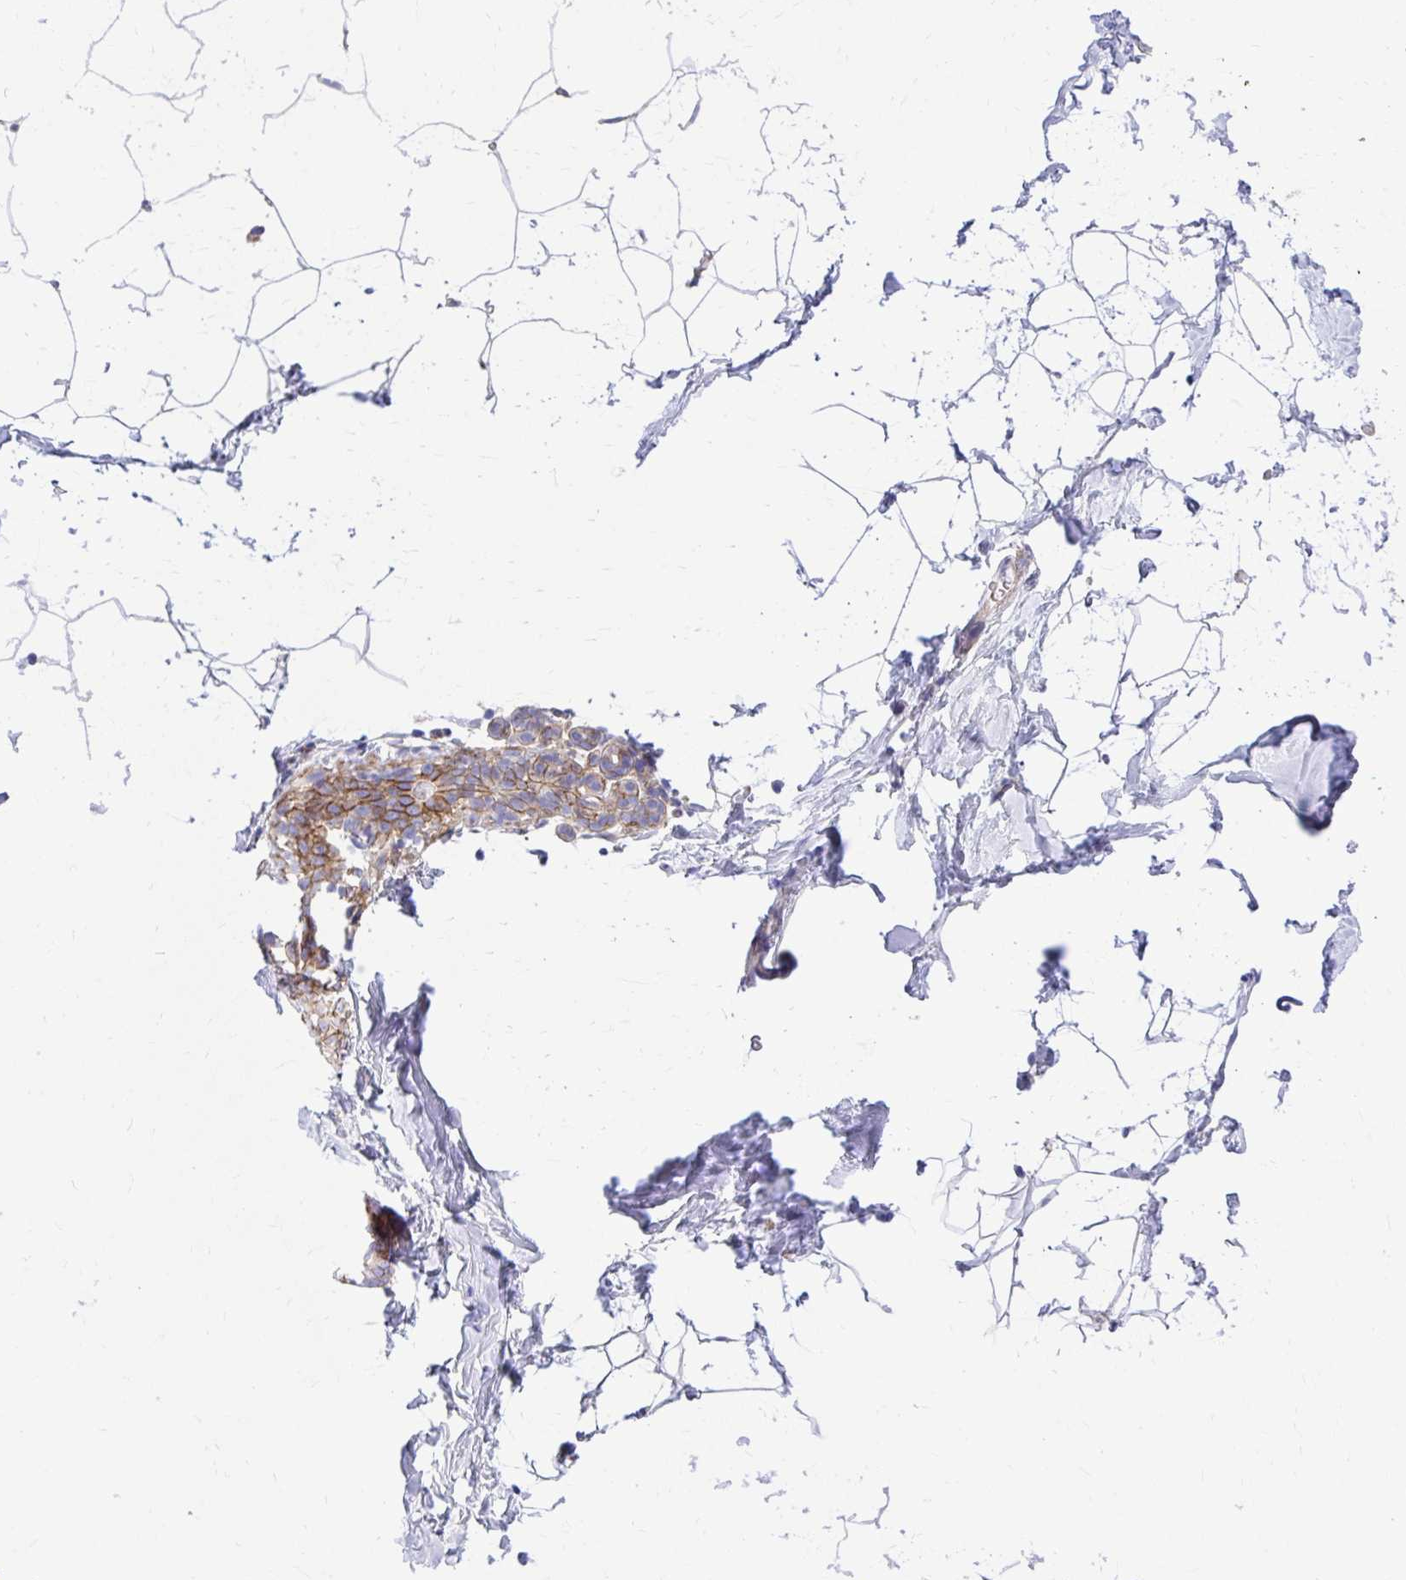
{"staining": {"intensity": "negative", "quantity": "none", "location": "none"}, "tissue": "breast", "cell_type": "Adipocytes", "image_type": "normal", "snomed": [{"axis": "morphology", "description": "Normal tissue, NOS"}, {"axis": "topography", "description": "Breast"}], "caption": "This is a histopathology image of immunohistochemistry (IHC) staining of unremarkable breast, which shows no staining in adipocytes.", "gene": "EPB41L1", "patient": {"sex": "female", "age": 32}}